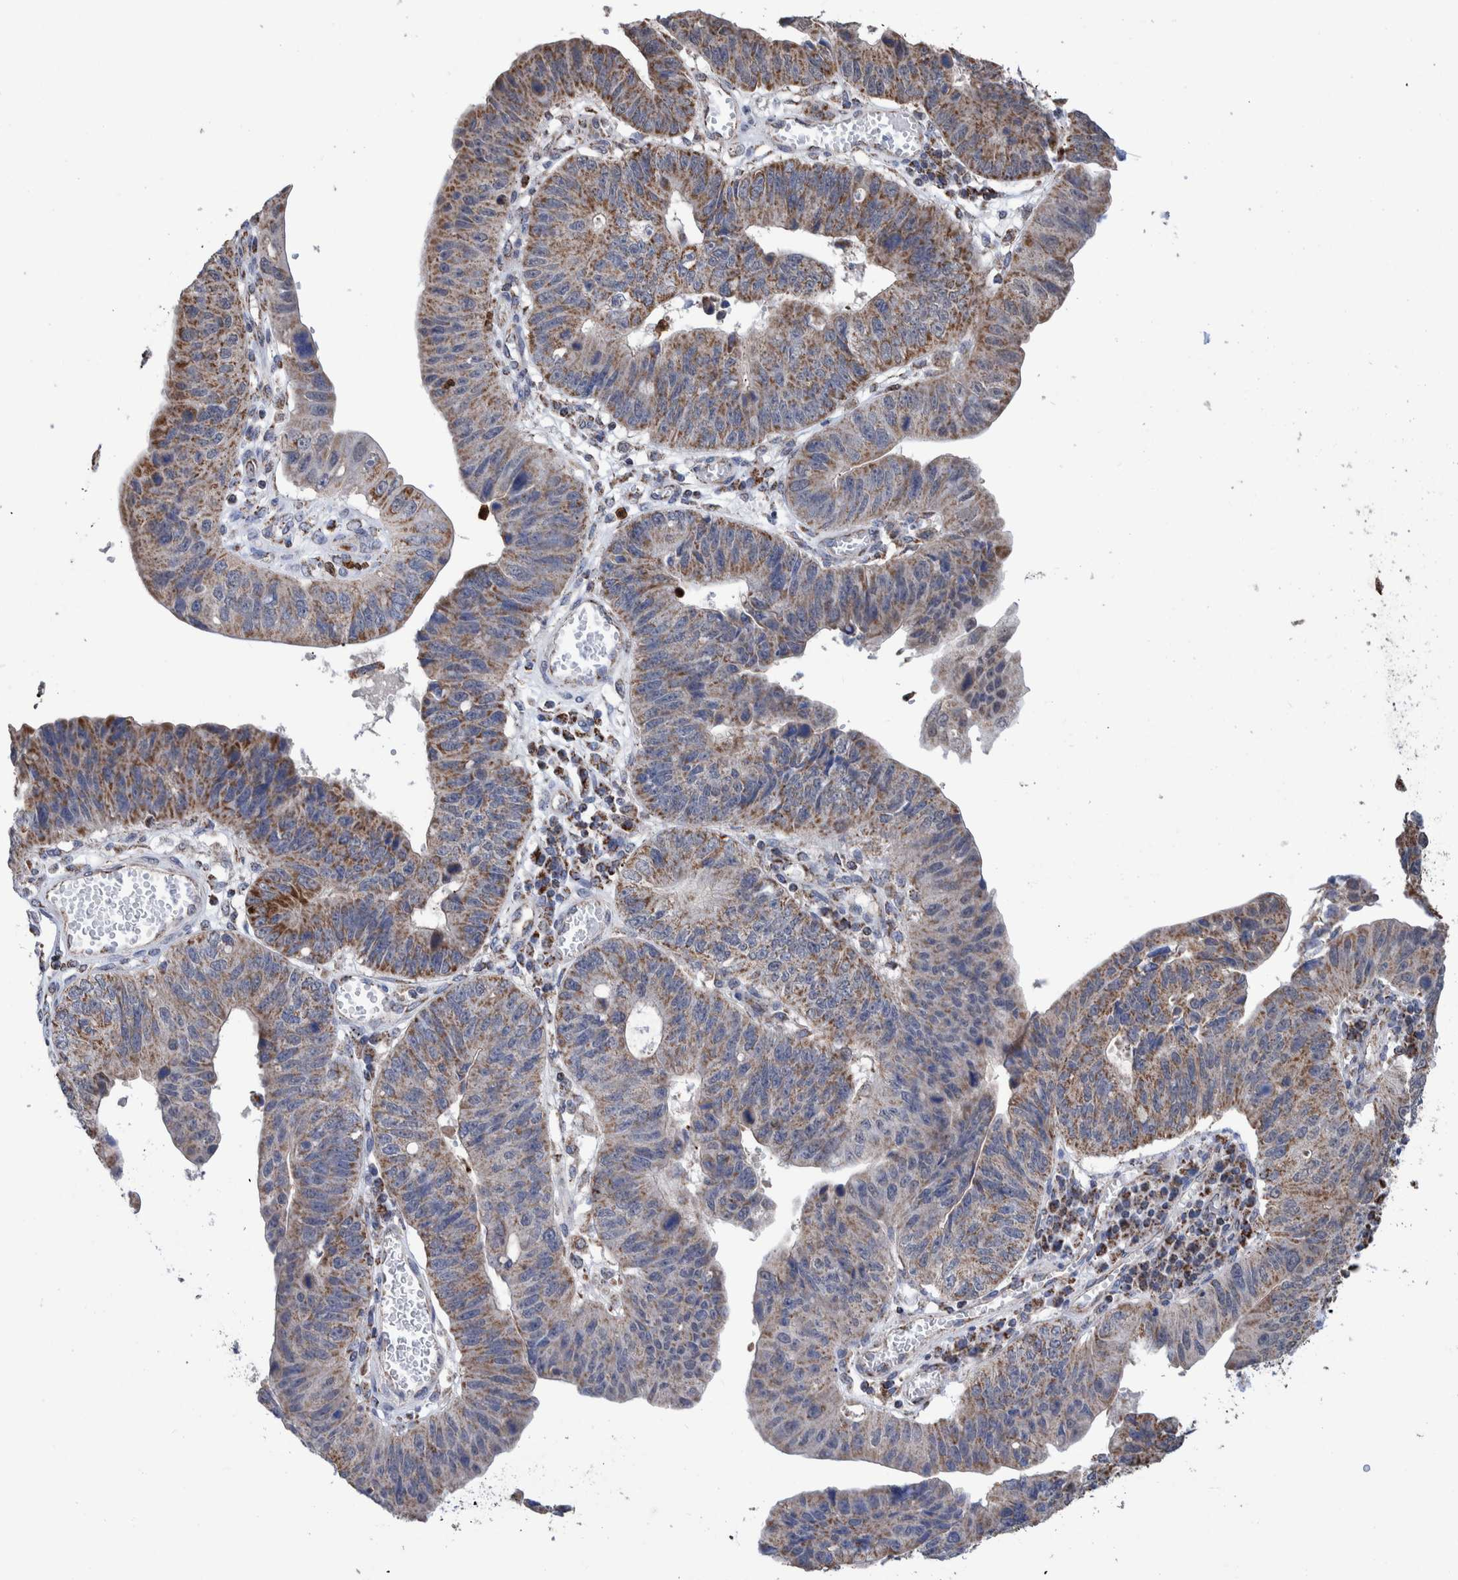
{"staining": {"intensity": "moderate", "quantity": "25%-75%", "location": "cytoplasmic/membranous"}, "tissue": "stomach cancer", "cell_type": "Tumor cells", "image_type": "cancer", "snomed": [{"axis": "morphology", "description": "Adenocarcinoma, NOS"}, {"axis": "topography", "description": "Stomach"}], "caption": "This histopathology image reveals stomach adenocarcinoma stained with immunohistochemistry to label a protein in brown. The cytoplasmic/membranous of tumor cells show moderate positivity for the protein. Nuclei are counter-stained blue.", "gene": "DECR1", "patient": {"sex": "male", "age": 59}}